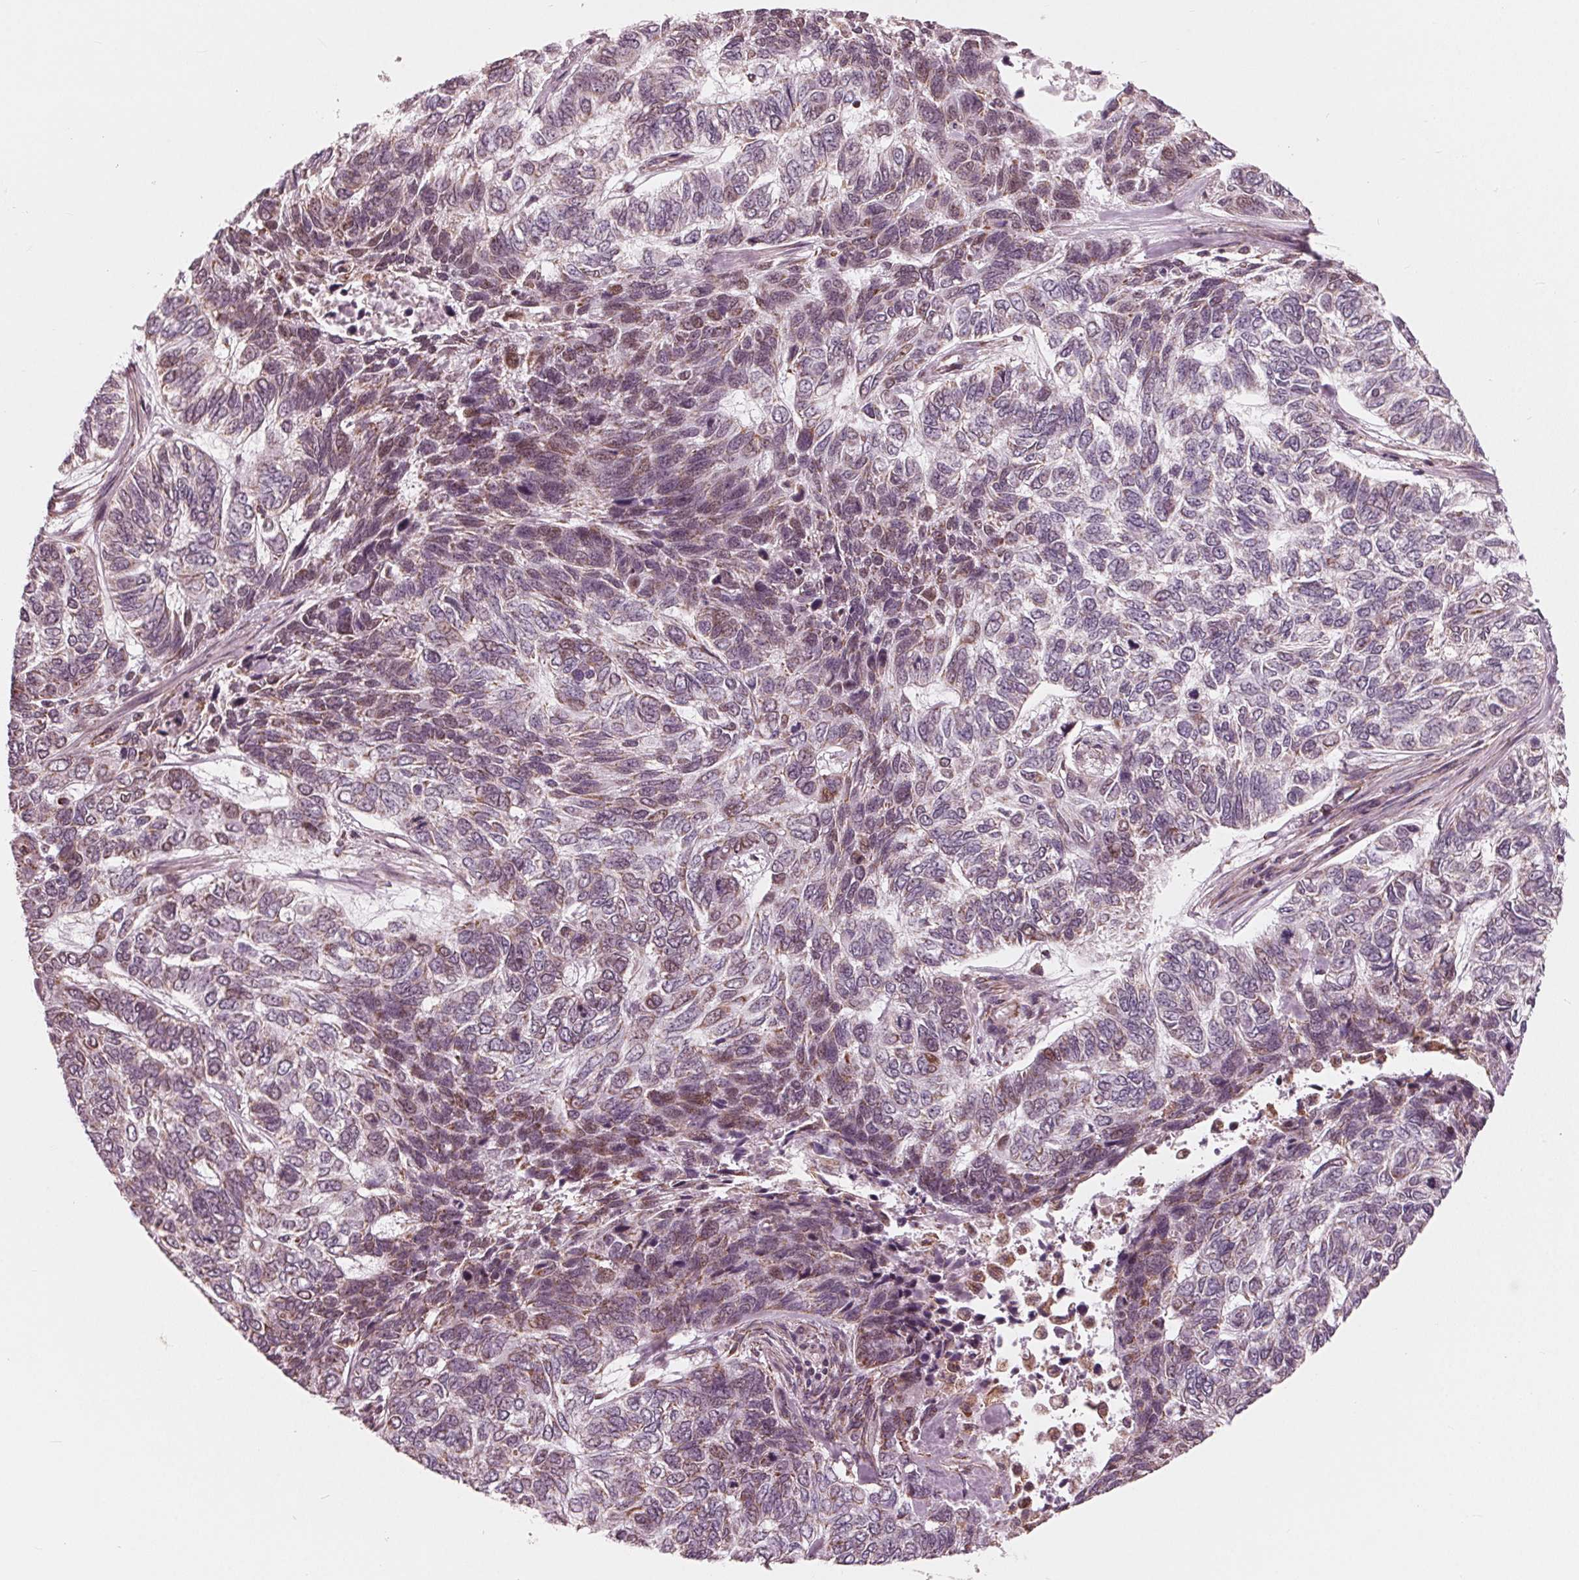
{"staining": {"intensity": "moderate", "quantity": "<25%", "location": "cytoplasmic/membranous"}, "tissue": "skin cancer", "cell_type": "Tumor cells", "image_type": "cancer", "snomed": [{"axis": "morphology", "description": "Basal cell carcinoma"}, {"axis": "topography", "description": "Skin"}], "caption": "This image shows immunohistochemistry (IHC) staining of human basal cell carcinoma (skin), with low moderate cytoplasmic/membranous expression in approximately <25% of tumor cells.", "gene": "DCAF4L2", "patient": {"sex": "female", "age": 65}}